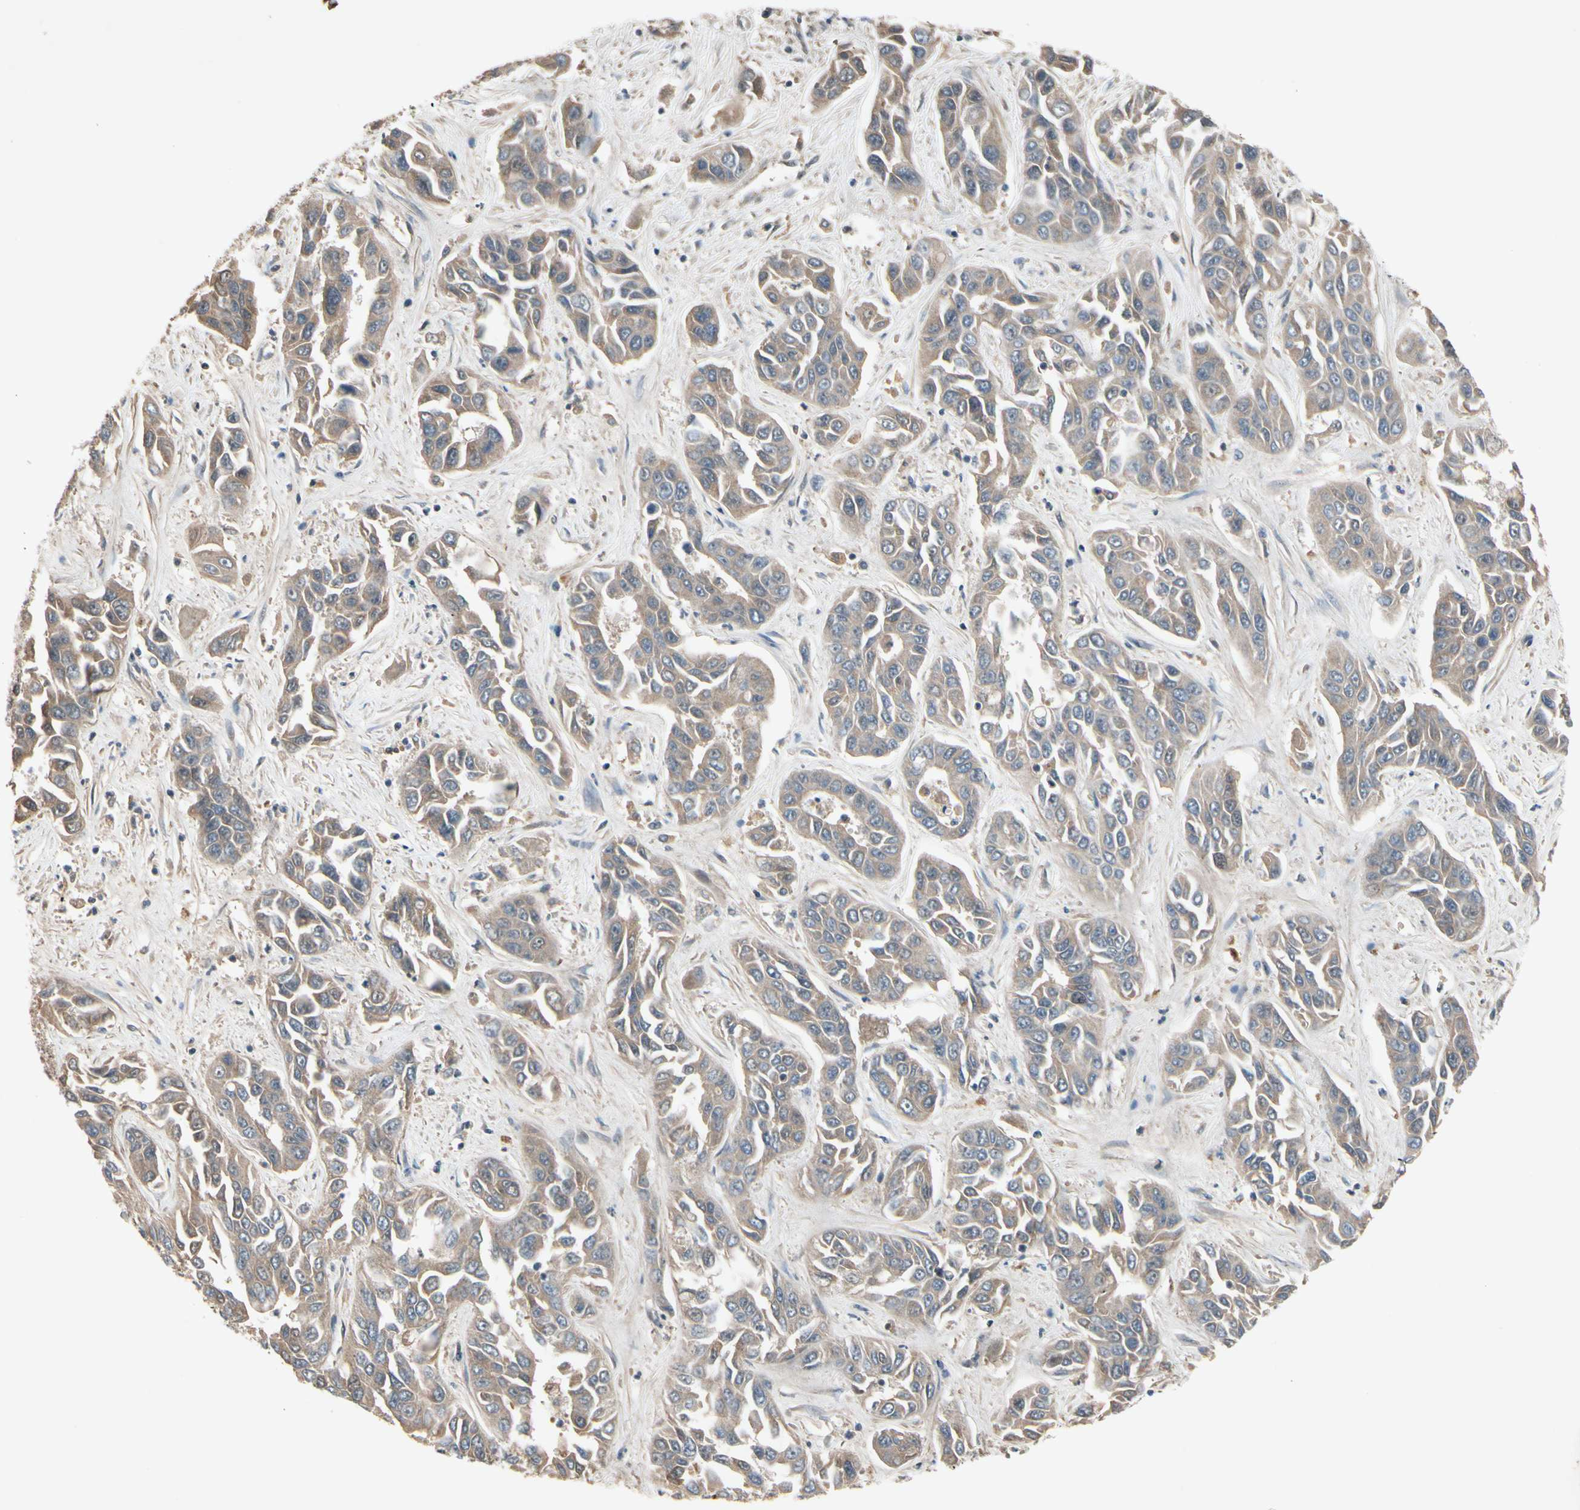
{"staining": {"intensity": "moderate", "quantity": ">75%", "location": "cytoplasmic/membranous"}, "tissue": "liver cancer", "cell_type": "Tumor cells", "image_type": "cancer", "snomed": [{"axis": "morphology", "description": "Cholangiocarcinoma"}, {"axis": "topography", "description": "Liver"}], "caption": "Liver cancer (cholangiocarcinoma) stained with immunohistochemistry (IHC) exhibits moderate cytoplasmic/membranous expression in about >75% of tumor cells. The staining was performed using DAB (3,3'-diaminobenzidine) to visualize the protein expression in brown, while the nuclei were stained in blue with hematoxylin (Magnification: 20x).", "gene": "NSF", "patient": {"sex": "female", "age": 52}}